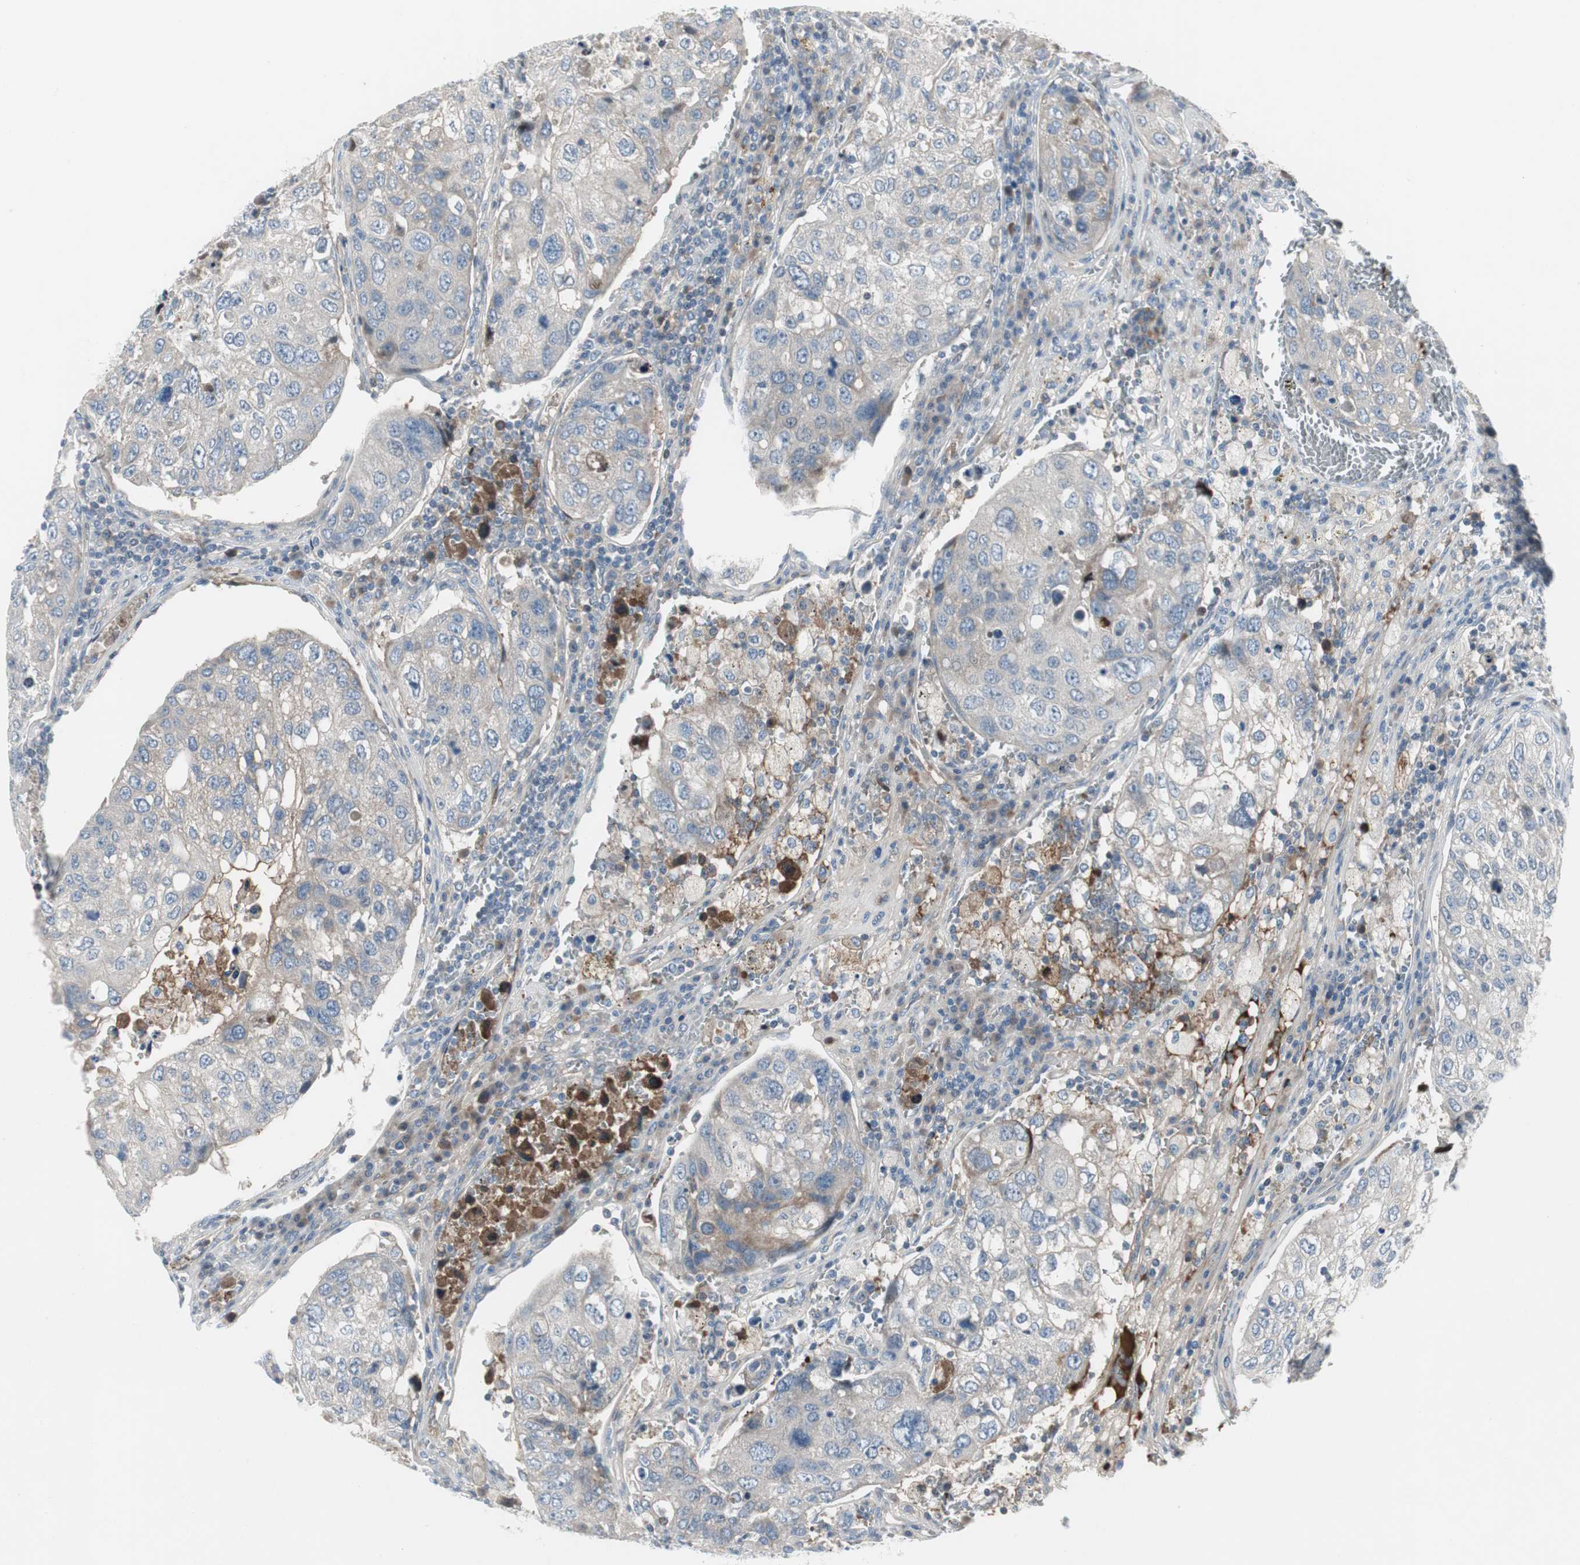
{"staining": {"intensity": "weak", "quantity": "25%-75%", "location": "cytoplasmic/membranous"}, "tissue": "urothelial cancer", "cell_type": "Tumor cells", "image_type": "cancer", "snomed": [{"axis": "morphology", "description": "Urothelial carcinoma, High grade"}, {"axis": "topography", "description": "Lymph node"}, {"axis": "topography", "description": "Urinary bladder"}], "caption": "Human urothelial cancer stained with a protein marker shows weak staining in tumor cells.", "gene": "PIGR", "patient": {"sex": "male", "age": 51}}